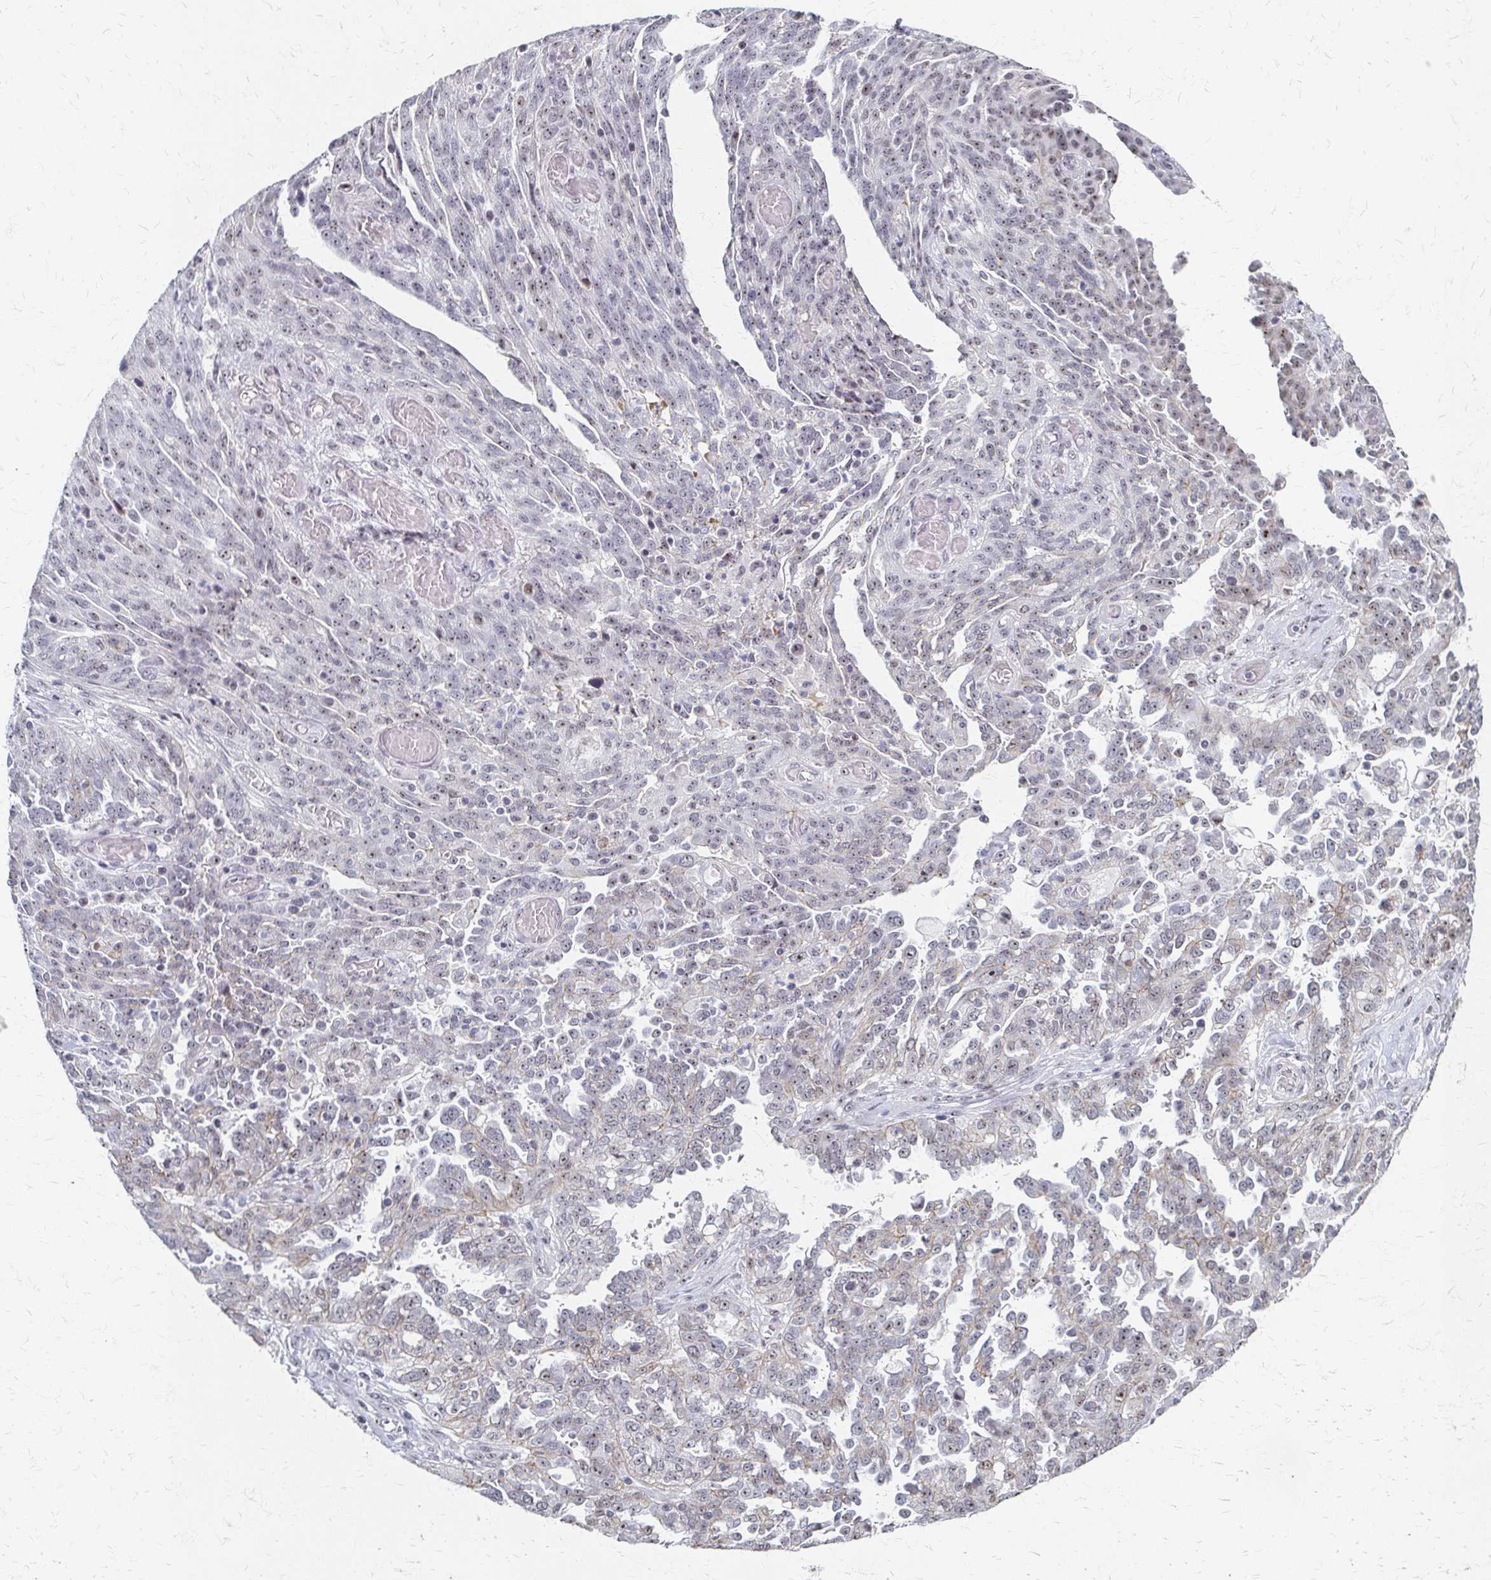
{"staining": {"intensity": "weak", "quantity": "<25%", "location": "nuclear"}, "tissue": "ovarian cancer", "cell_type": "Tumor cells", "image_type": "cancer", "snomed": [{"axis": "morphology", "description": "Cystadenocarcinoma, serous, NOS"}, {"axis": "topography", "description": "Ovary"}], "caption": "Serous cystadenocarcinoma (ovarian) was stained to show a protein in brown. There is no significant positivity in tumor cells.", "gene": "PES1", "patient": {"sex": "female", "age": 67}}